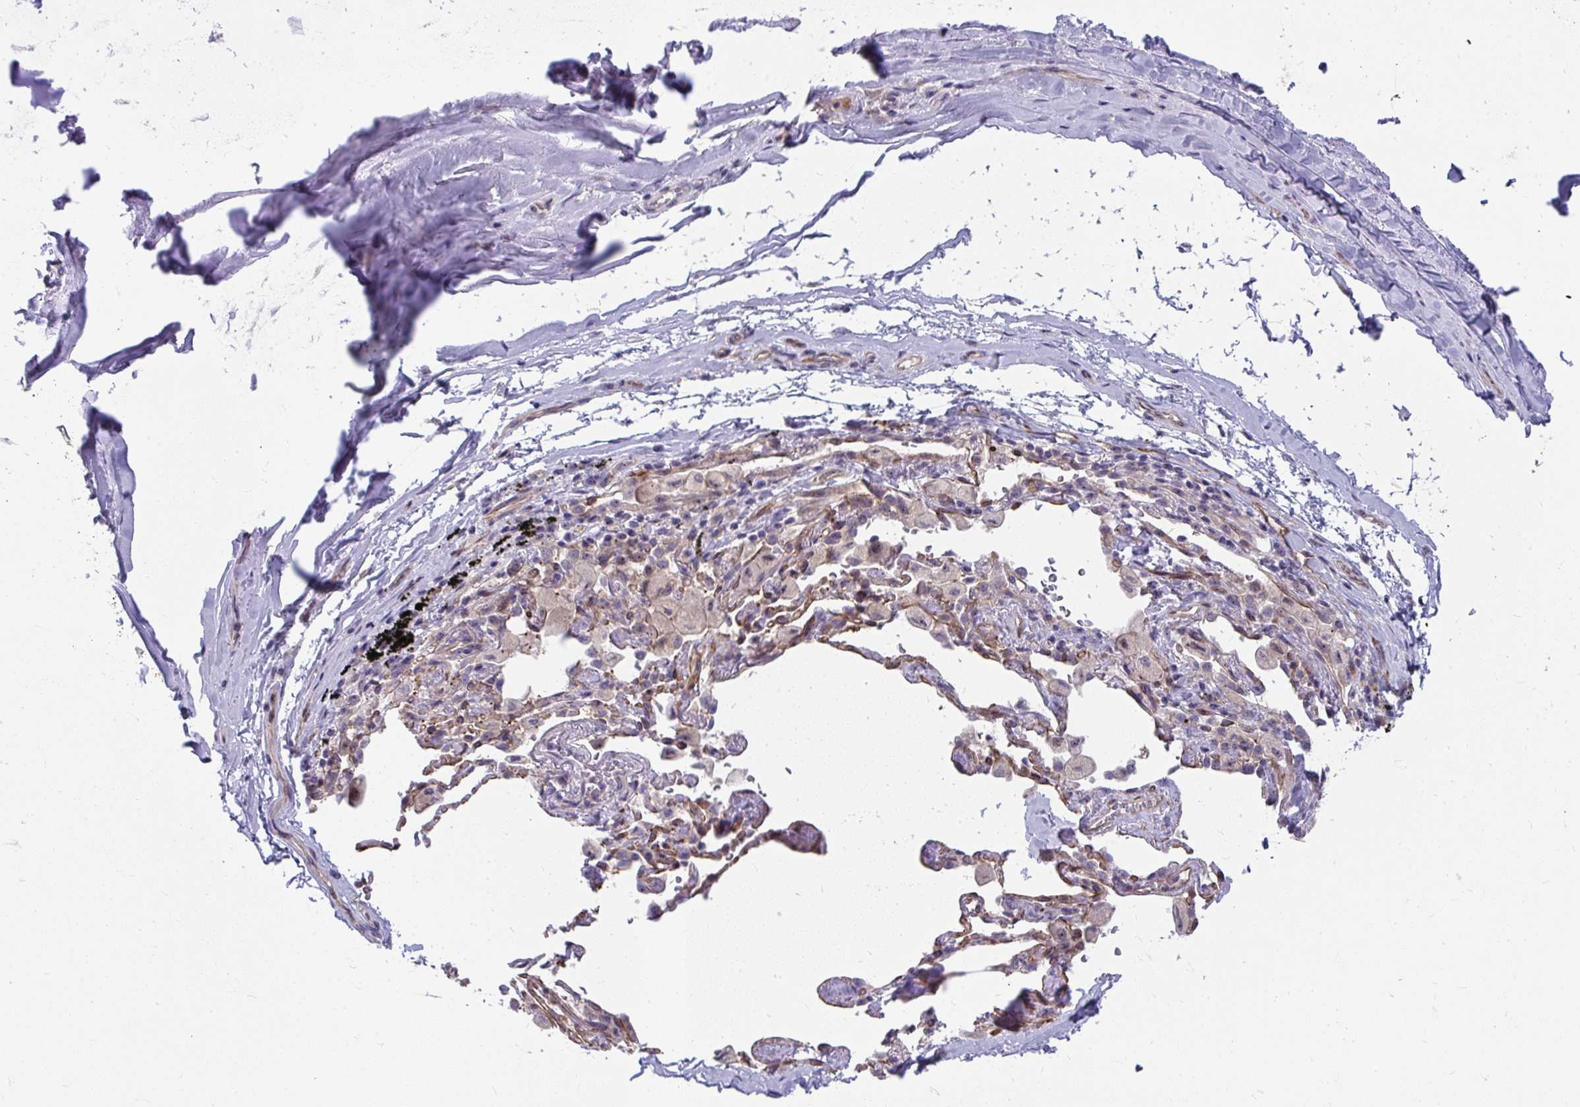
{"staining": {"intensity": "negative", "quantity": "none", "location": "none"}, "tissue": "adipose tissue", "cell_type": "Adipocytes", "image_type": "normal", "snomed": [{"axis": "morphology", "description": "Normal tissue, NOS"}, {"axis": "topography", "description": "Cartilage tissue"}, {"axis": "topography", "description": "Bronchus"}], "caption": "This is an IHC image of benign human adipose tissue. There is no staining in adipocytes.", "gene": "MUS81", "patient": {"sex": "male", "age": 64}}